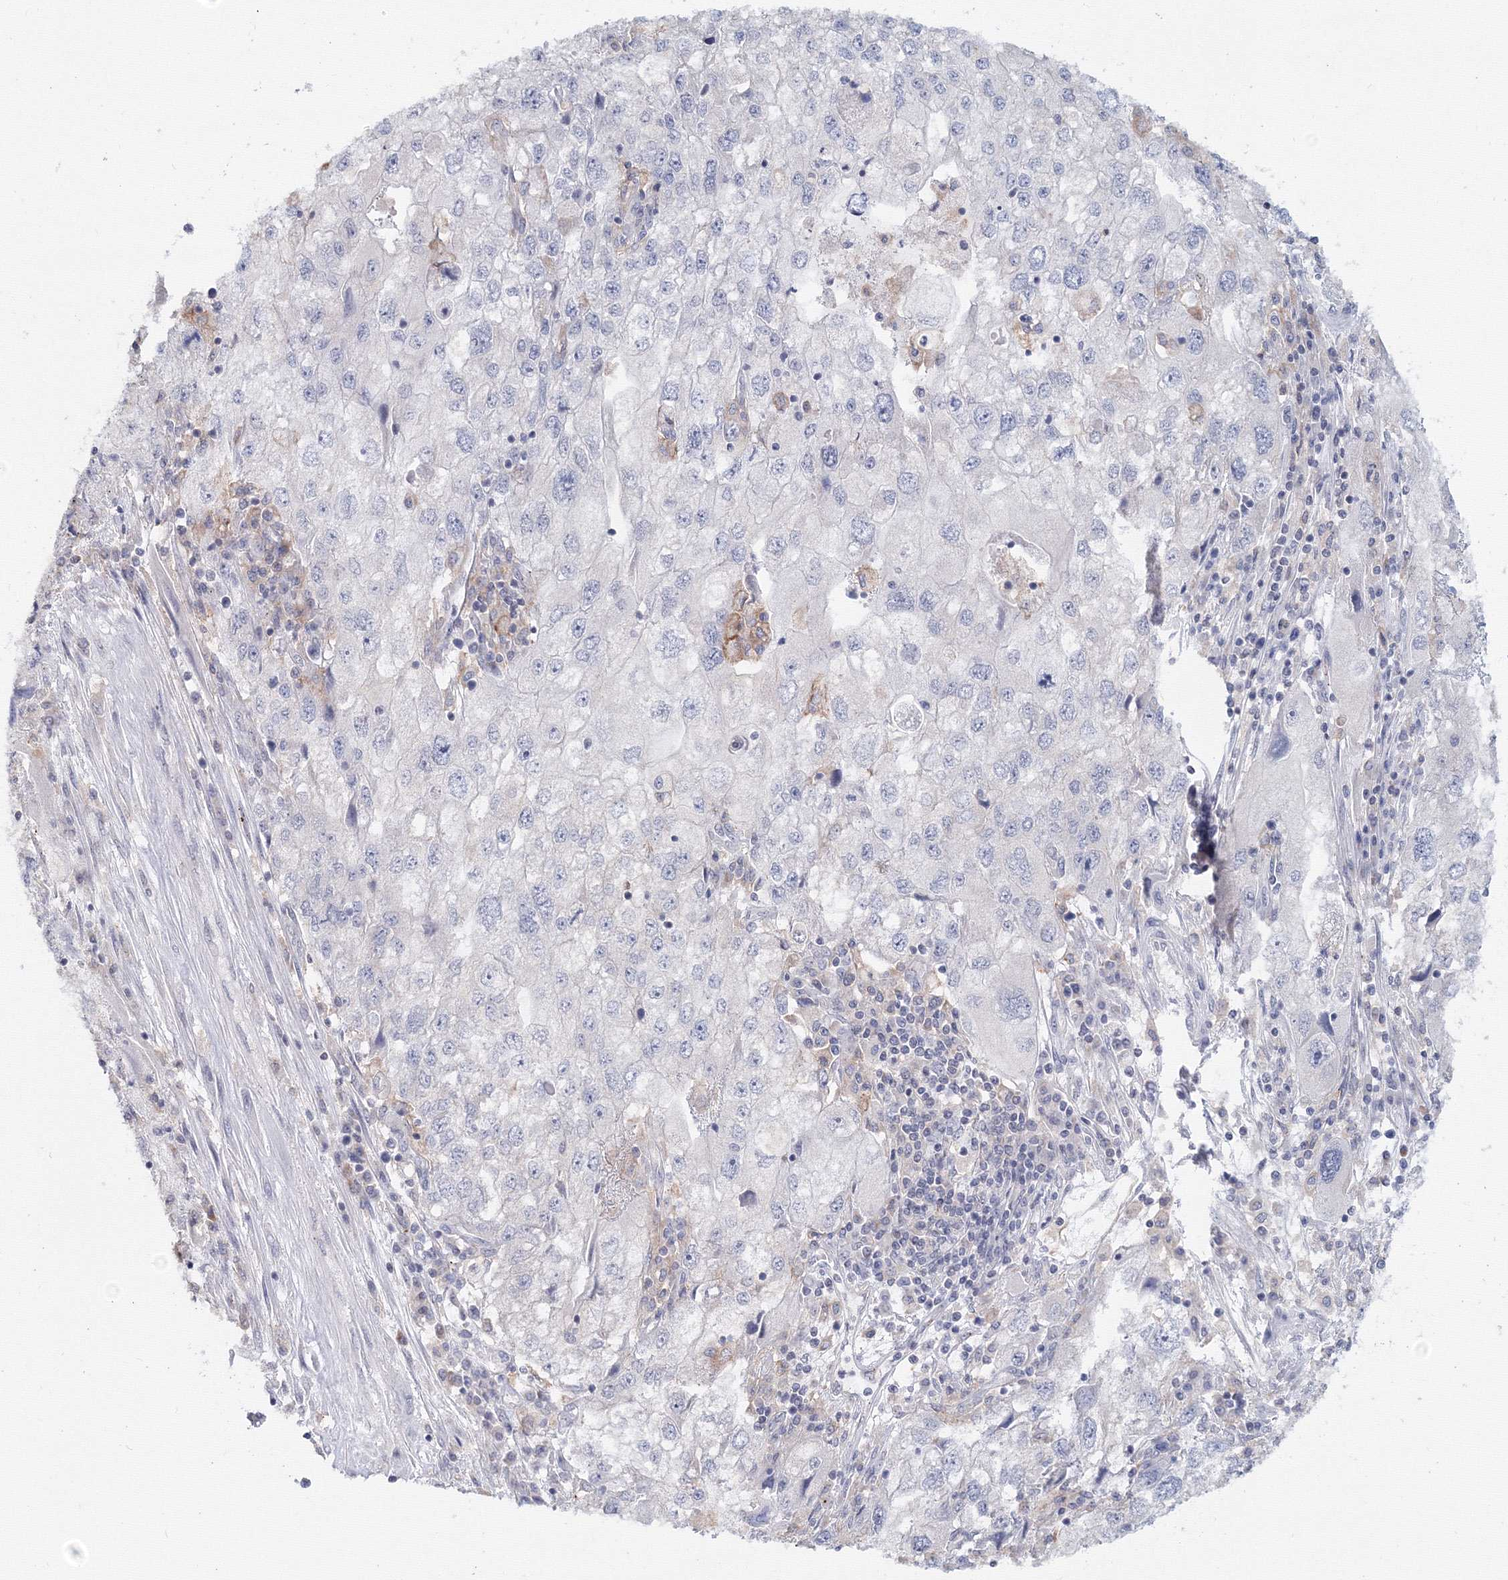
{"staining": {"intensity": "negative", "quantity": "none", "location": "none"}, "tissue": "endometrial cancer", "cell_type": "Tumor cells", "image_type": "cancer", "snomed": [{"axis": "morphology", "description": "Adenocarcinoma, NOS"}, {"axis": "topography", "description": "Endometrium"}], "caption": "An IHC photomicrograph of endometrial cancer (adenocarcinoma) is shown. There is no staining in tumor cells of endometrial cancer (adenocarcinoma).", "gene": "SLC7A7", "patient": {"sex": "female", "age": 49}}